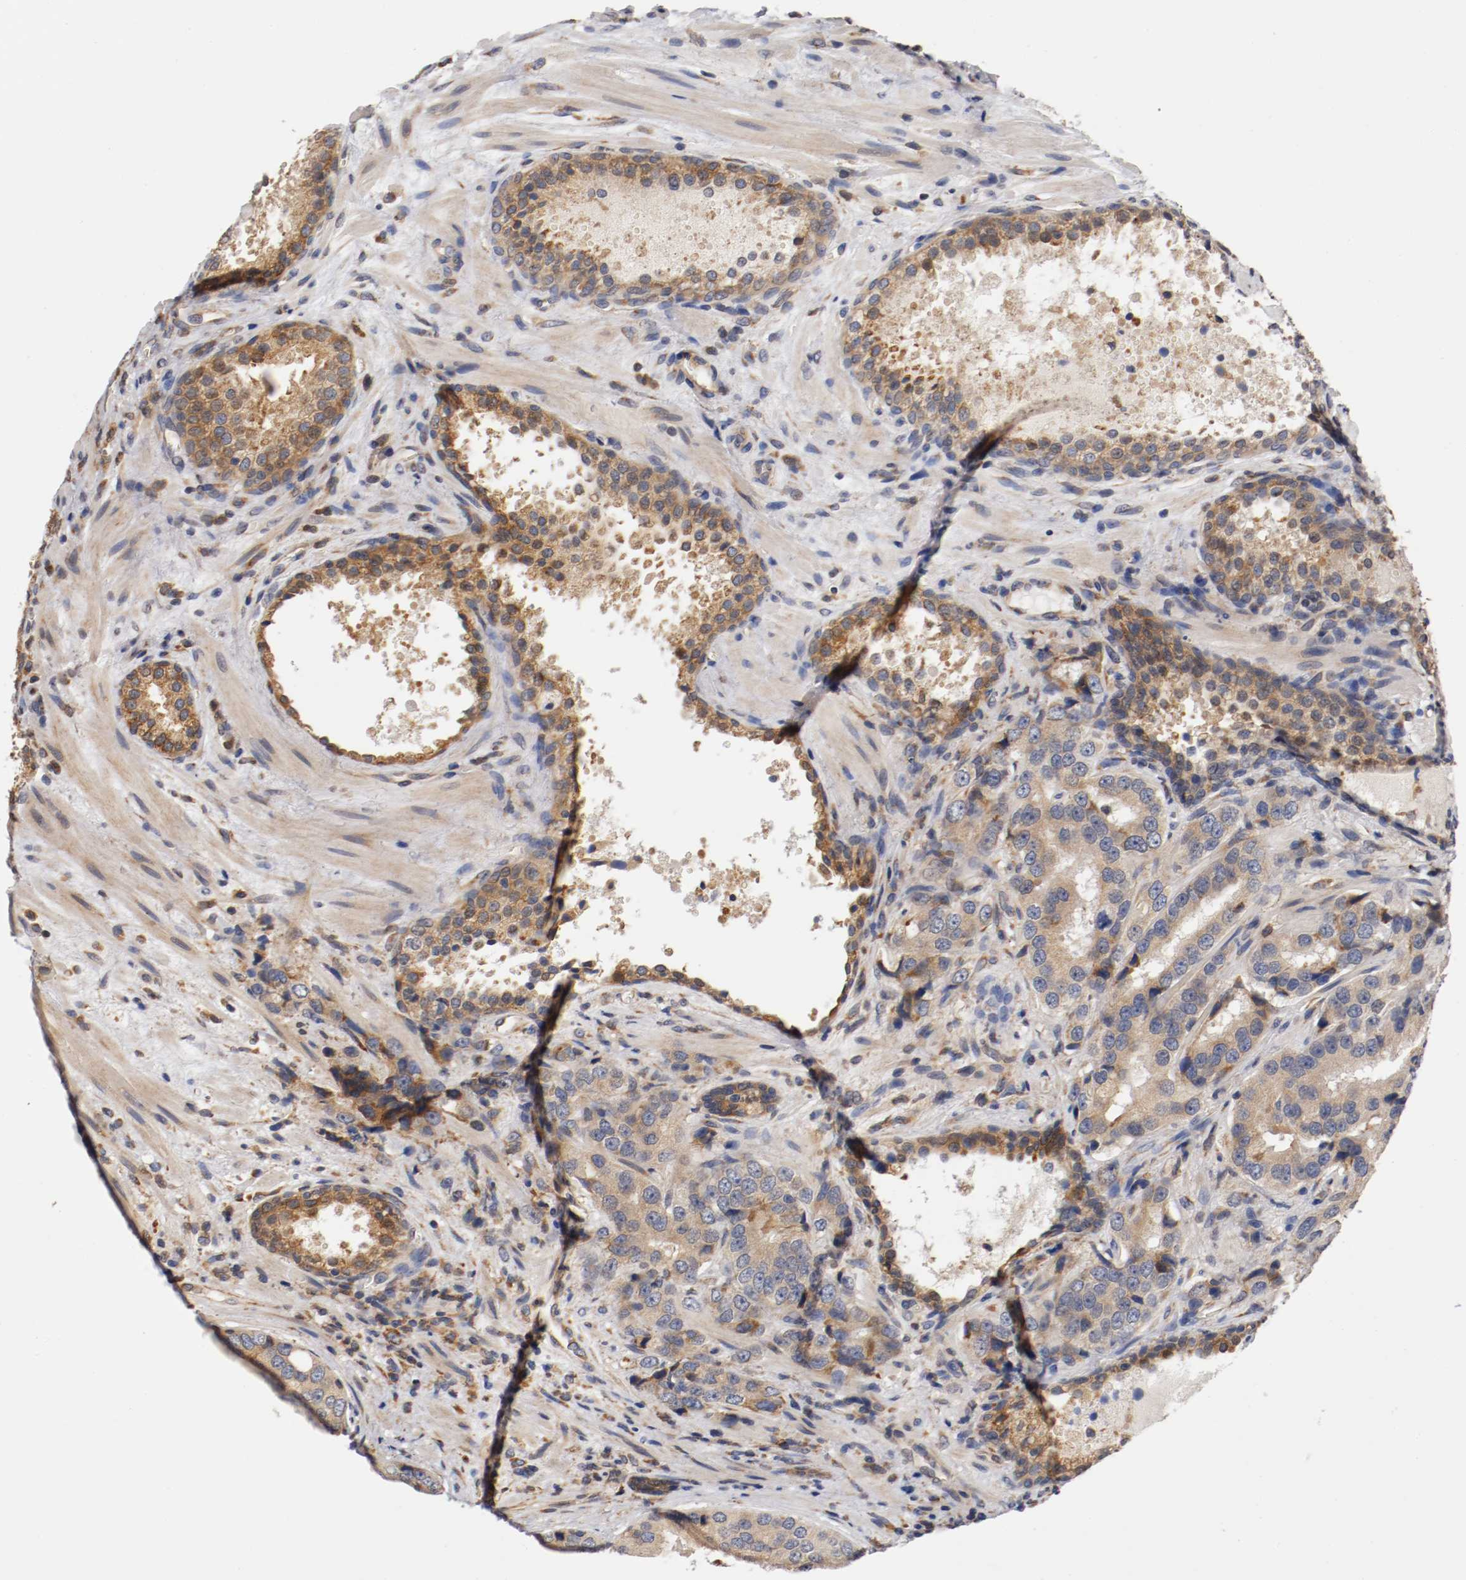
{"staining": {"intensity": "moderate", "quantity": ">75%", "location": "cytoplasmic/membranous"}, "tissue": "prostate cancer", "cell_type": "Tumor cells", "image_type": "cancer", "snomed": [{"axis": "morphology", "description": "Adenocarcinoma, High grade"}, {"axis": "topography", "description": "Prostate"}], "caption": "Immunohistochemical staining of human prostate cancer (high-grade adenocarcinoma) demonstrates medium levels of moderate cytoplasmic/membranous protein positivity in about >75% of tumor cells.", "gene": "TNFSF13", "patient": {"sex": "male", "age": 58}}